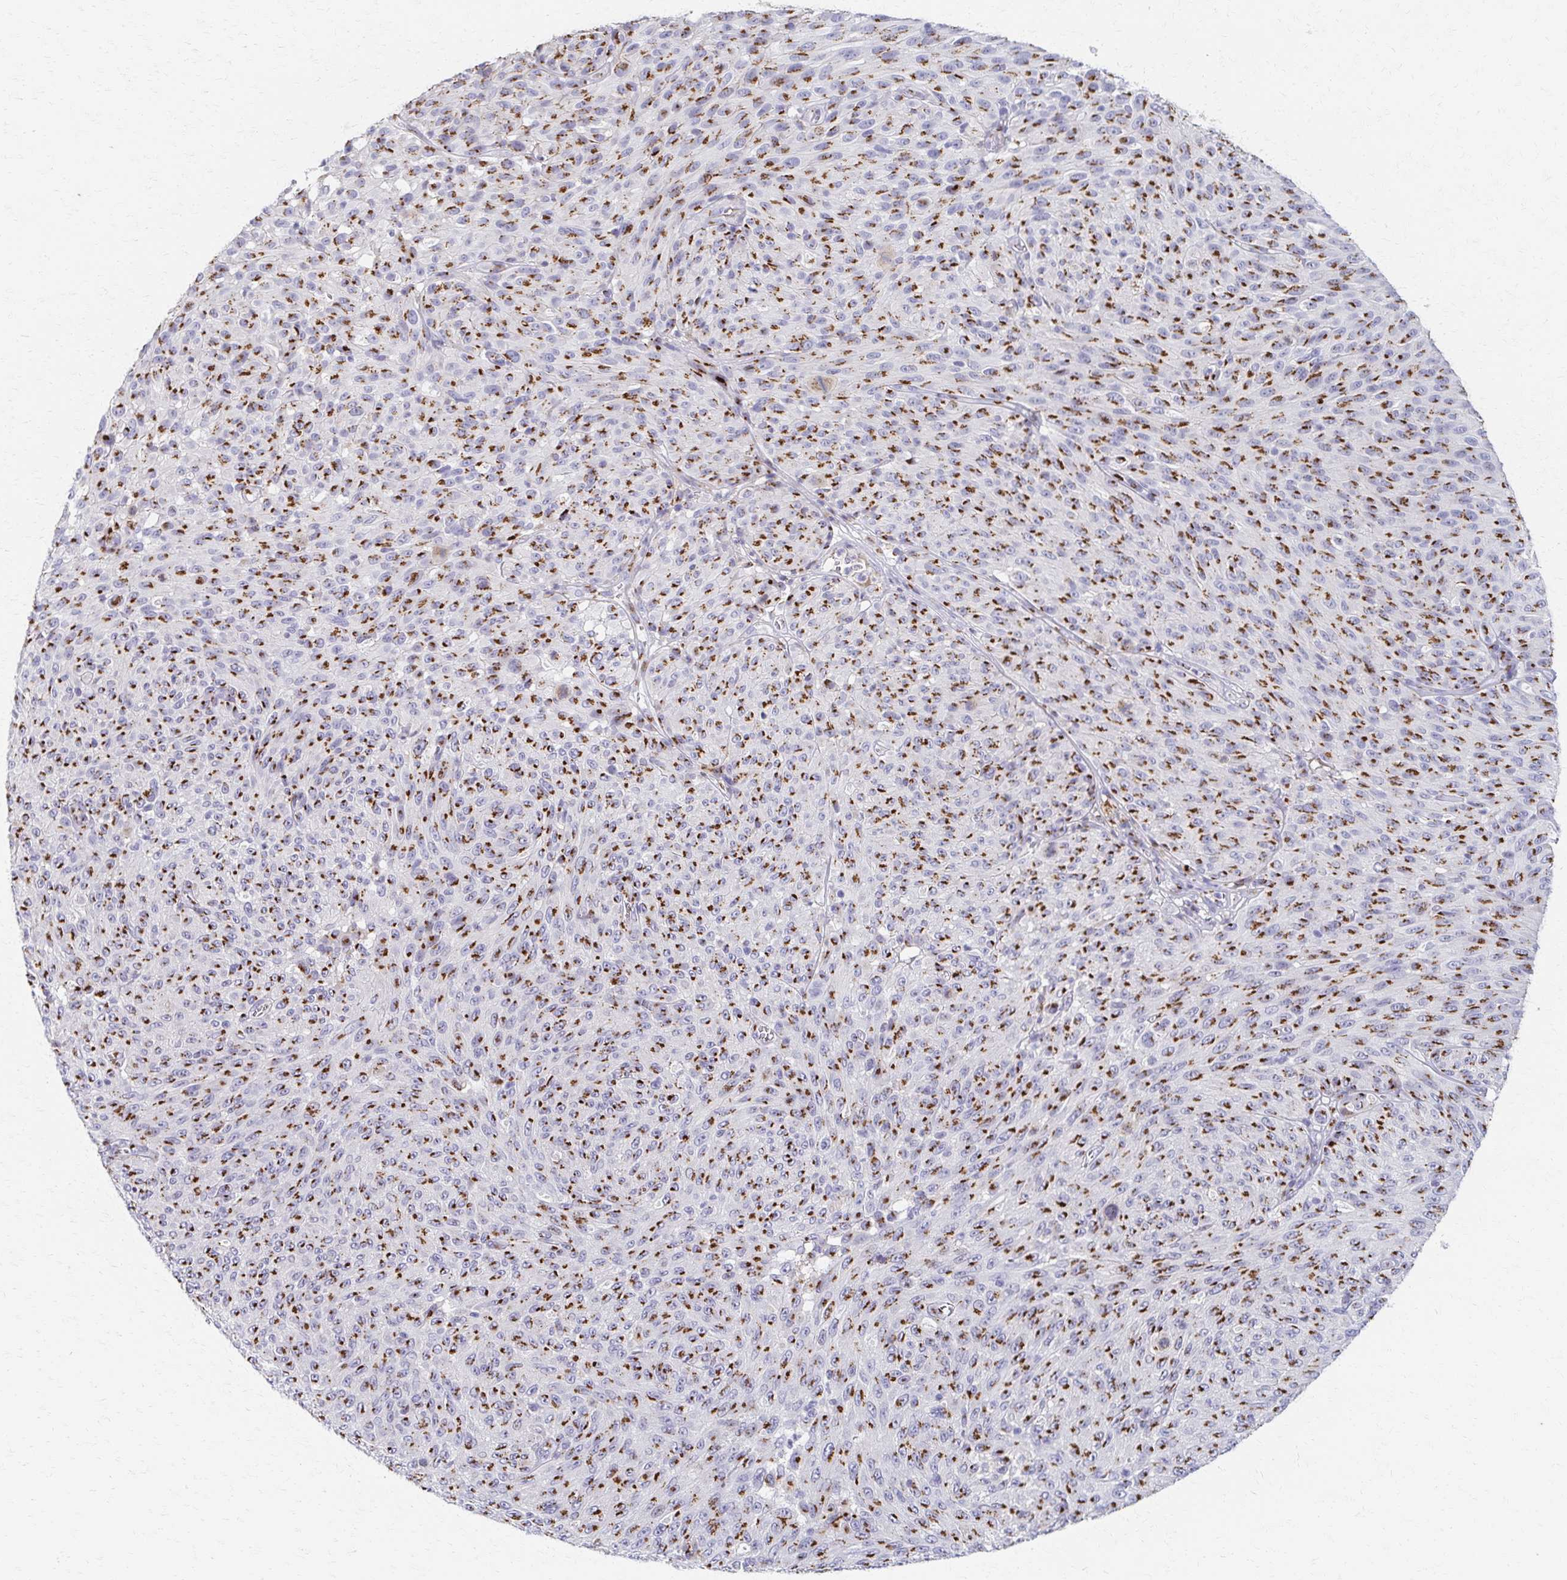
{"staining": {"intensity": "strong", "quantity": ">75%", "location": "cytoplasmic/membranous"}, "tissue": "melanoma", "cell_type": "Tumor cells", "image_type": "cancer", "snomed": [{"axis": "morphology", "description": "Malignant melanoma, NOS"}, {"axis": "topography", "description": "Skin"}], "caption": "A micrograph showing strong cytoplasmic/membranous expression in approximately >75% of tumor cells in malignant melanoma, as visualized by brown immunohistochemical staining.", "gene": "TM9SF1", "patient": {"sex": "male", "age": 85}}